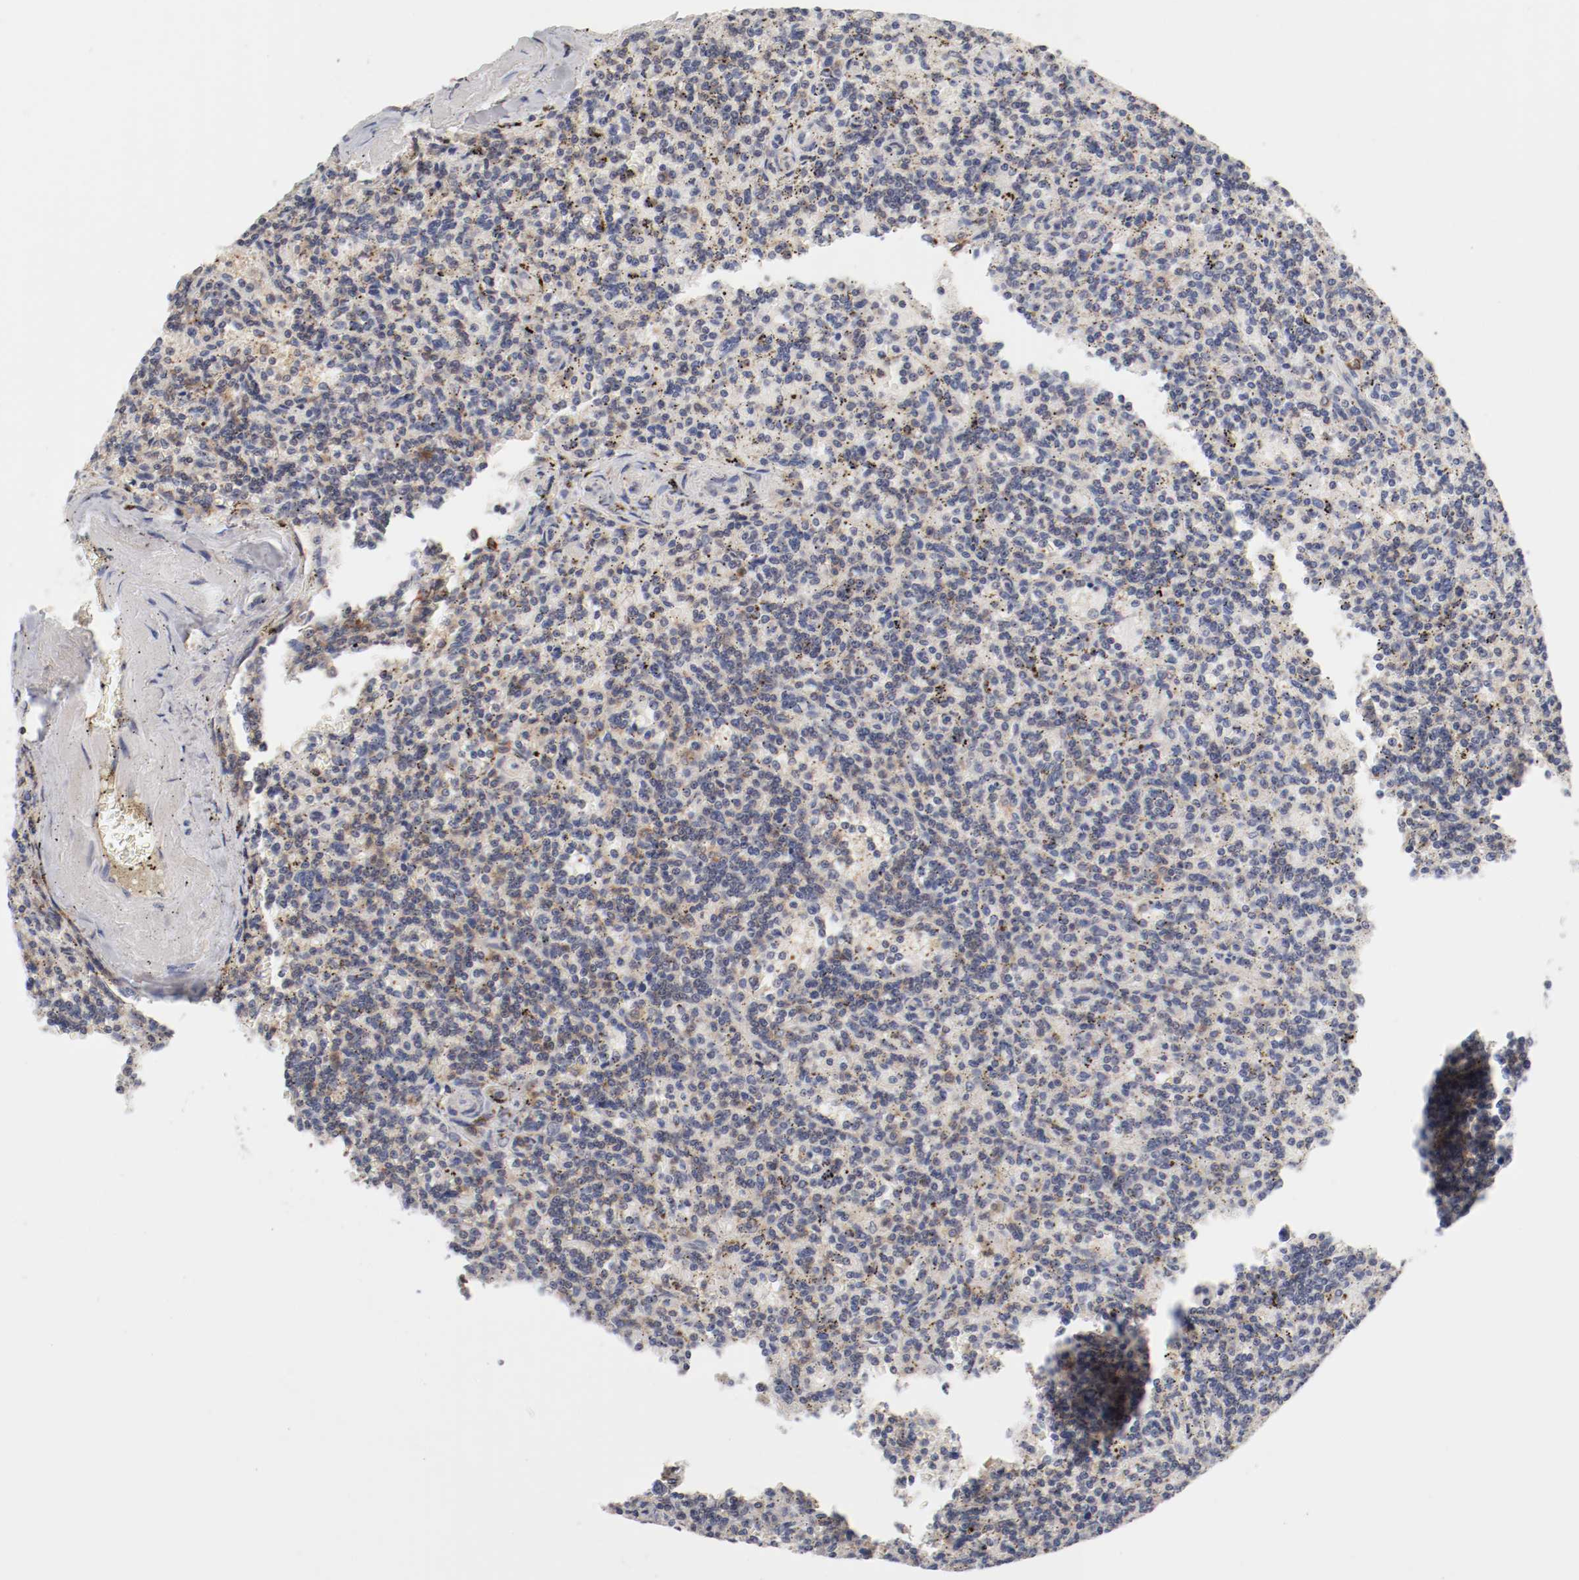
{"staining": {"intensity": "negative", "quantity": "none", "location": "none"}, "tissue": "lymphoma", "cell_type": "Tumor cells", "image_type": "cancer", "snomed": [{"axis": "morphology", "description": "Malignant lymphoma, non-Hodgkin's type, Low grade"}, {"axis": "topography", "description": "Spleen"}], "caption": "IHC micrograph of neoplastic tissue: lymphoma stained with DAB (3,3'-diaminobenzidine) exhibits no significant protein staining in tumor cells.", "gene": "CBL", "patient": {"sex": "male", "age": 73}}